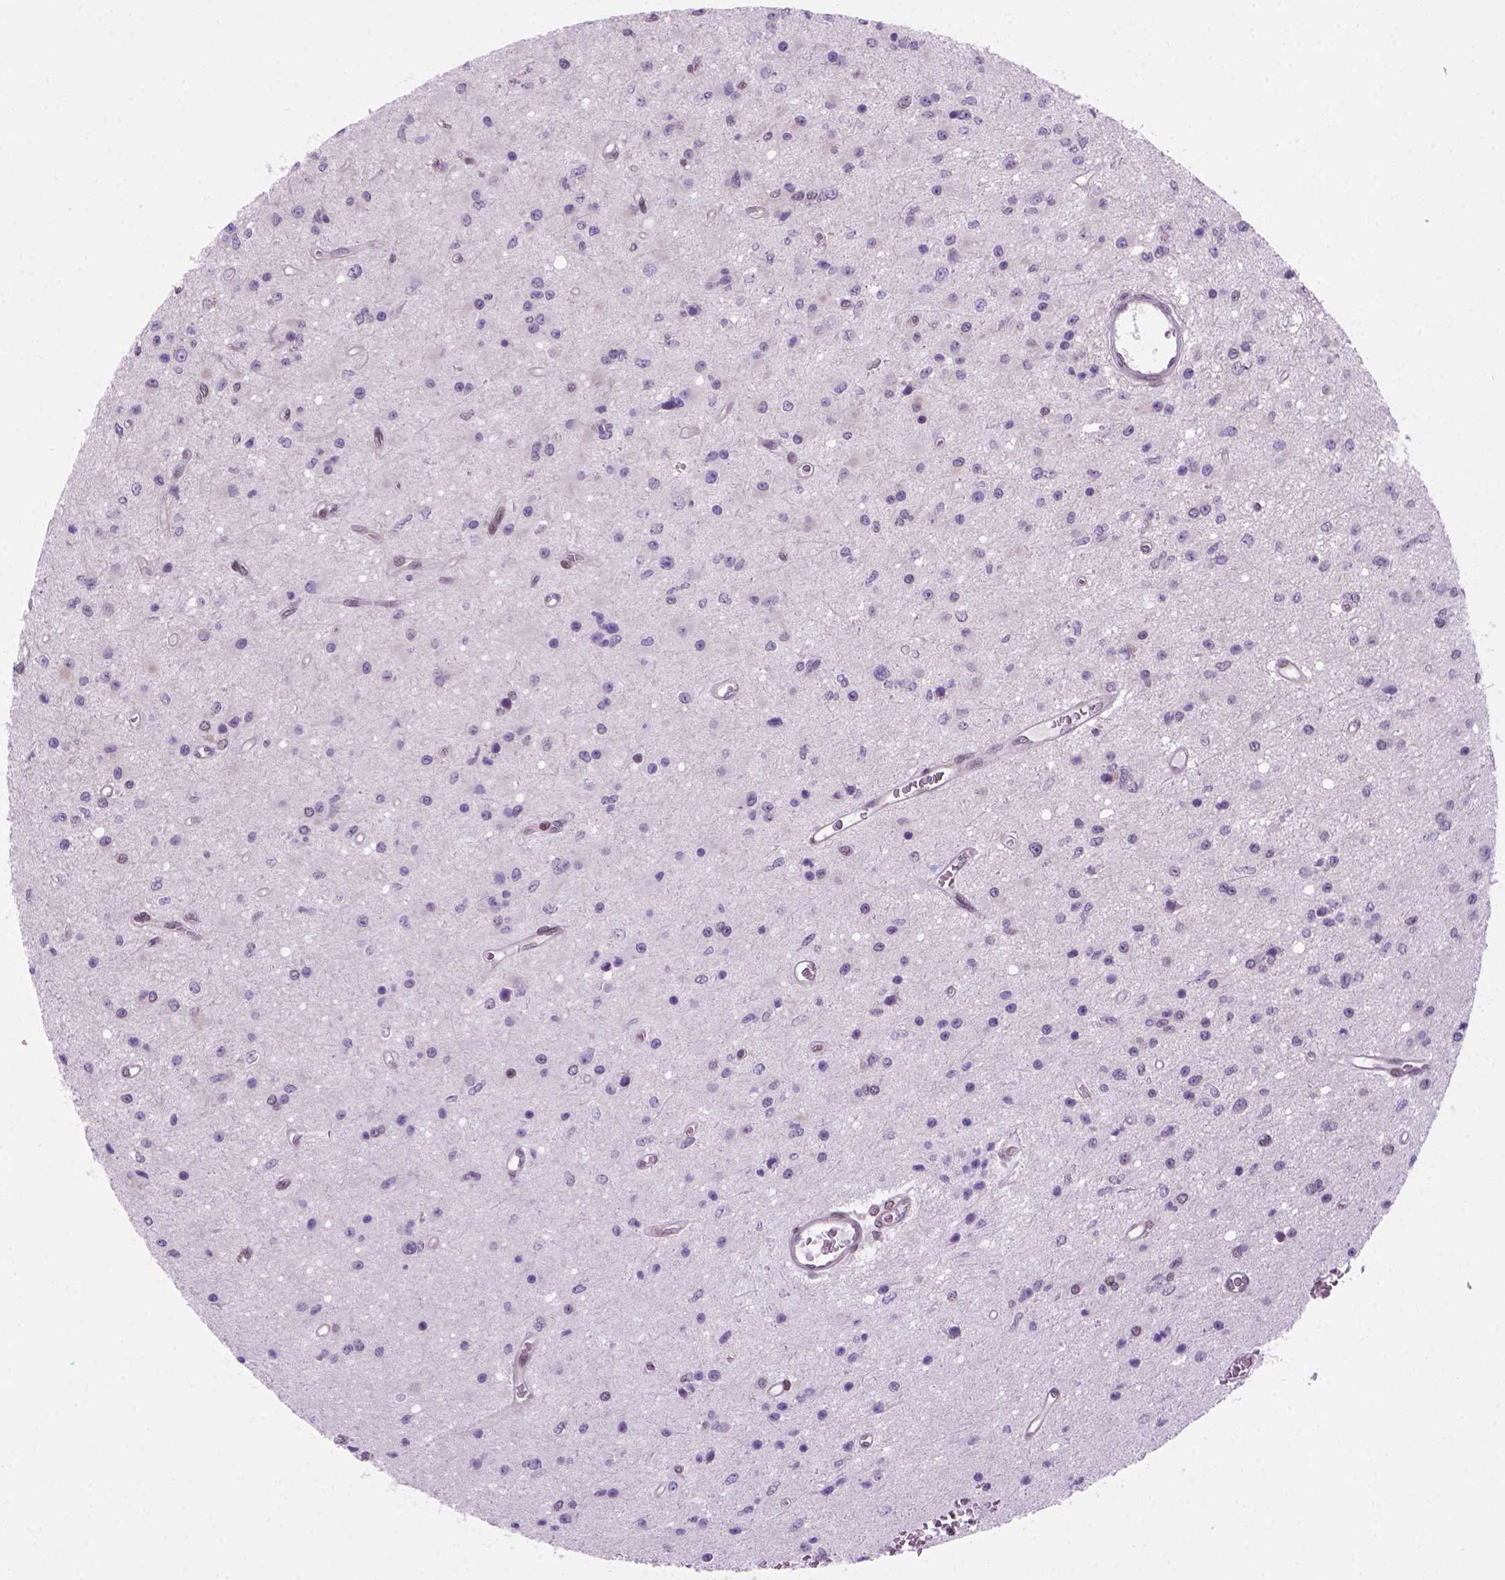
{"staining": {"intensity": "negative", "quantity": "none", "location": "none"}, "tissue": "glioma", "cell_type": "Tumor cells", "image_type": "cancer", "snomed": [{"axis": "morphology", "description": "Glioma, malignant, Low grade"}, {"axis": "topography", "description": "Brain"}], "caption": "Histopathology image shows no protein expression in tumor cells of low-grade glioma (malignant) tissue. (Stains: DAB immunohistochemistry with hematoxylin counter stain, Microscopy: brightfield microscopy at high magnification).", "gene": "MGMT", "patient": {"sex": "female", "age": 45}}